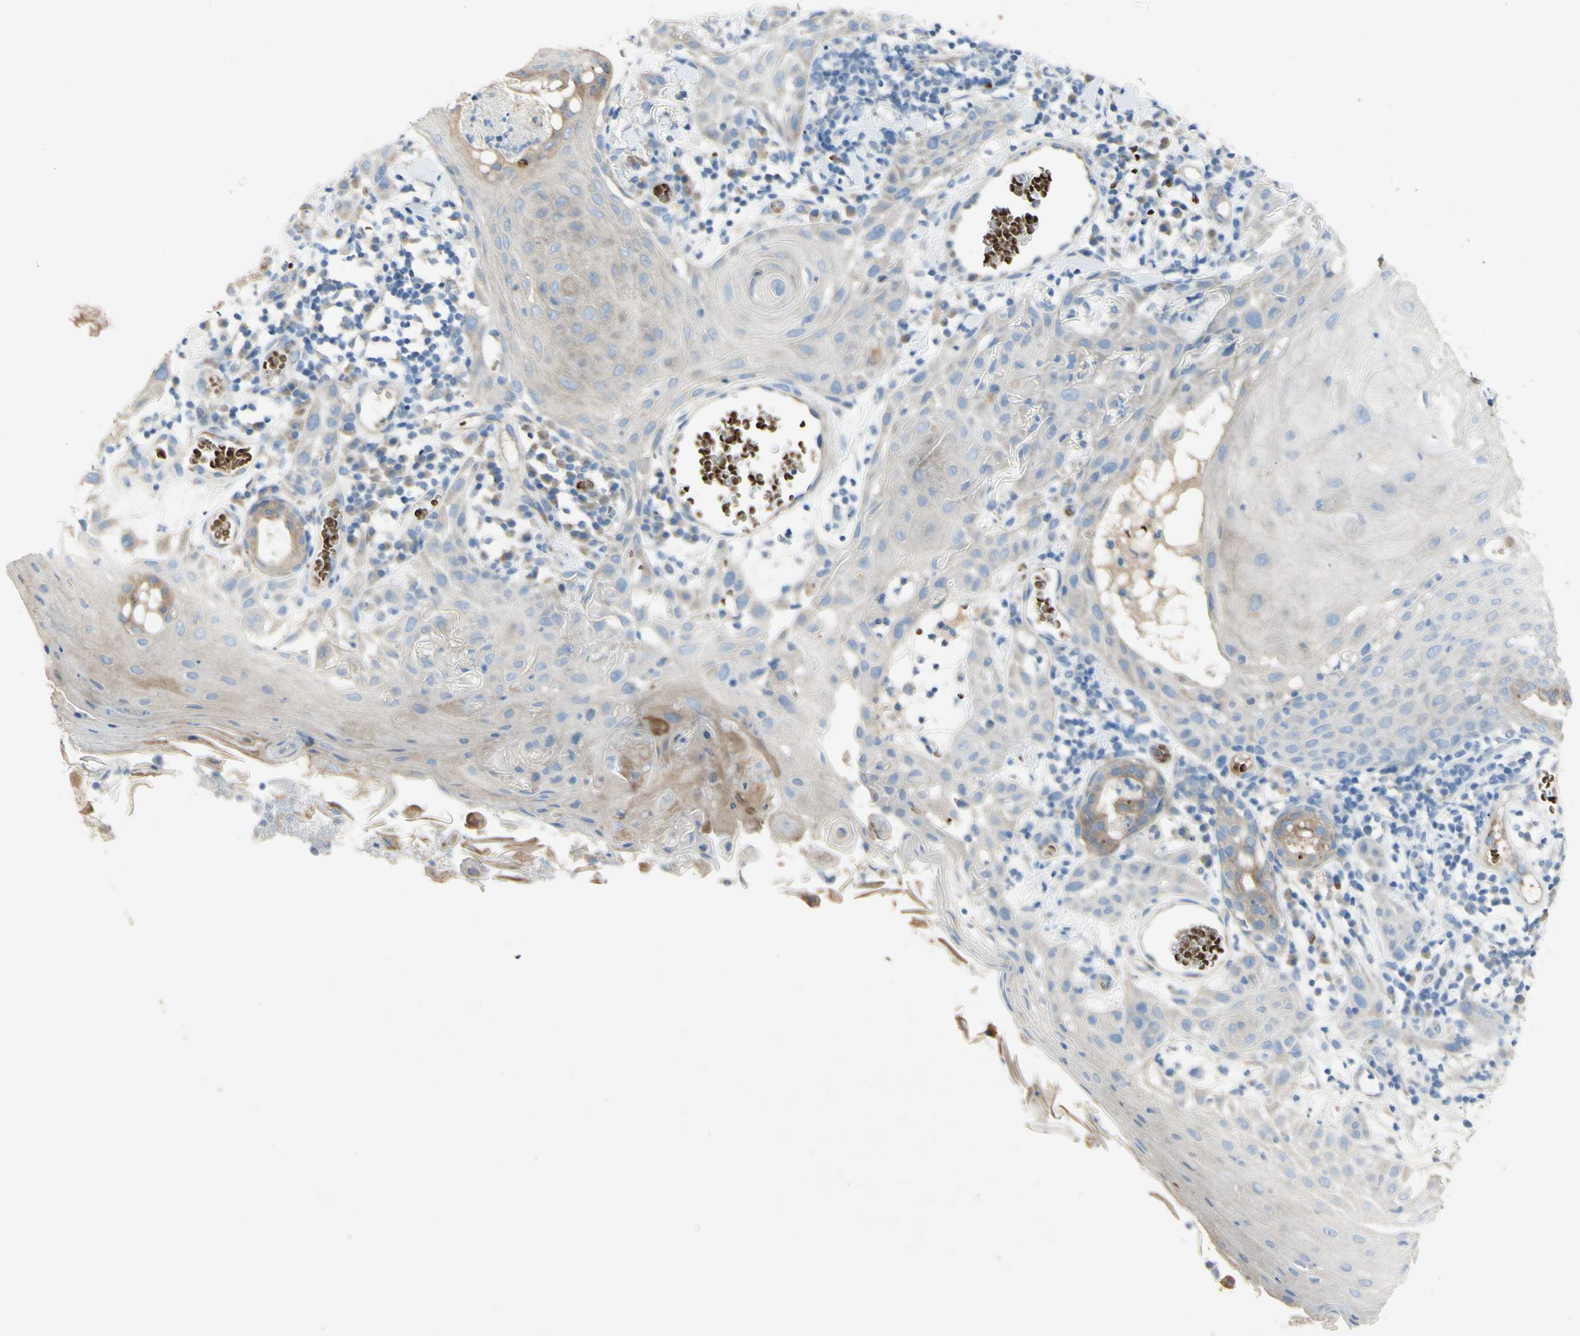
{"staining": {"intensity": "moderate", "quantity": "<25%", "location": "cytoplasmic/membranous"}, "tissue": "skin cancer", "cell_type": "Tumor cells", "image_type": "cancer", "snomed": [{"axis": "morphology", "description": "Squamous cell carcinoma, NOS"}, {"axis": "topography", "description": "Skin"}], "caption": "Skin cancer (squamous cell carcinoma) stained with a brown dye reveals moderate cytoplasmic/membranous positive staining in approximately <25% of tumor cells.", "gene": "GAN", "patient": {"sex": "male", "age": 24}}